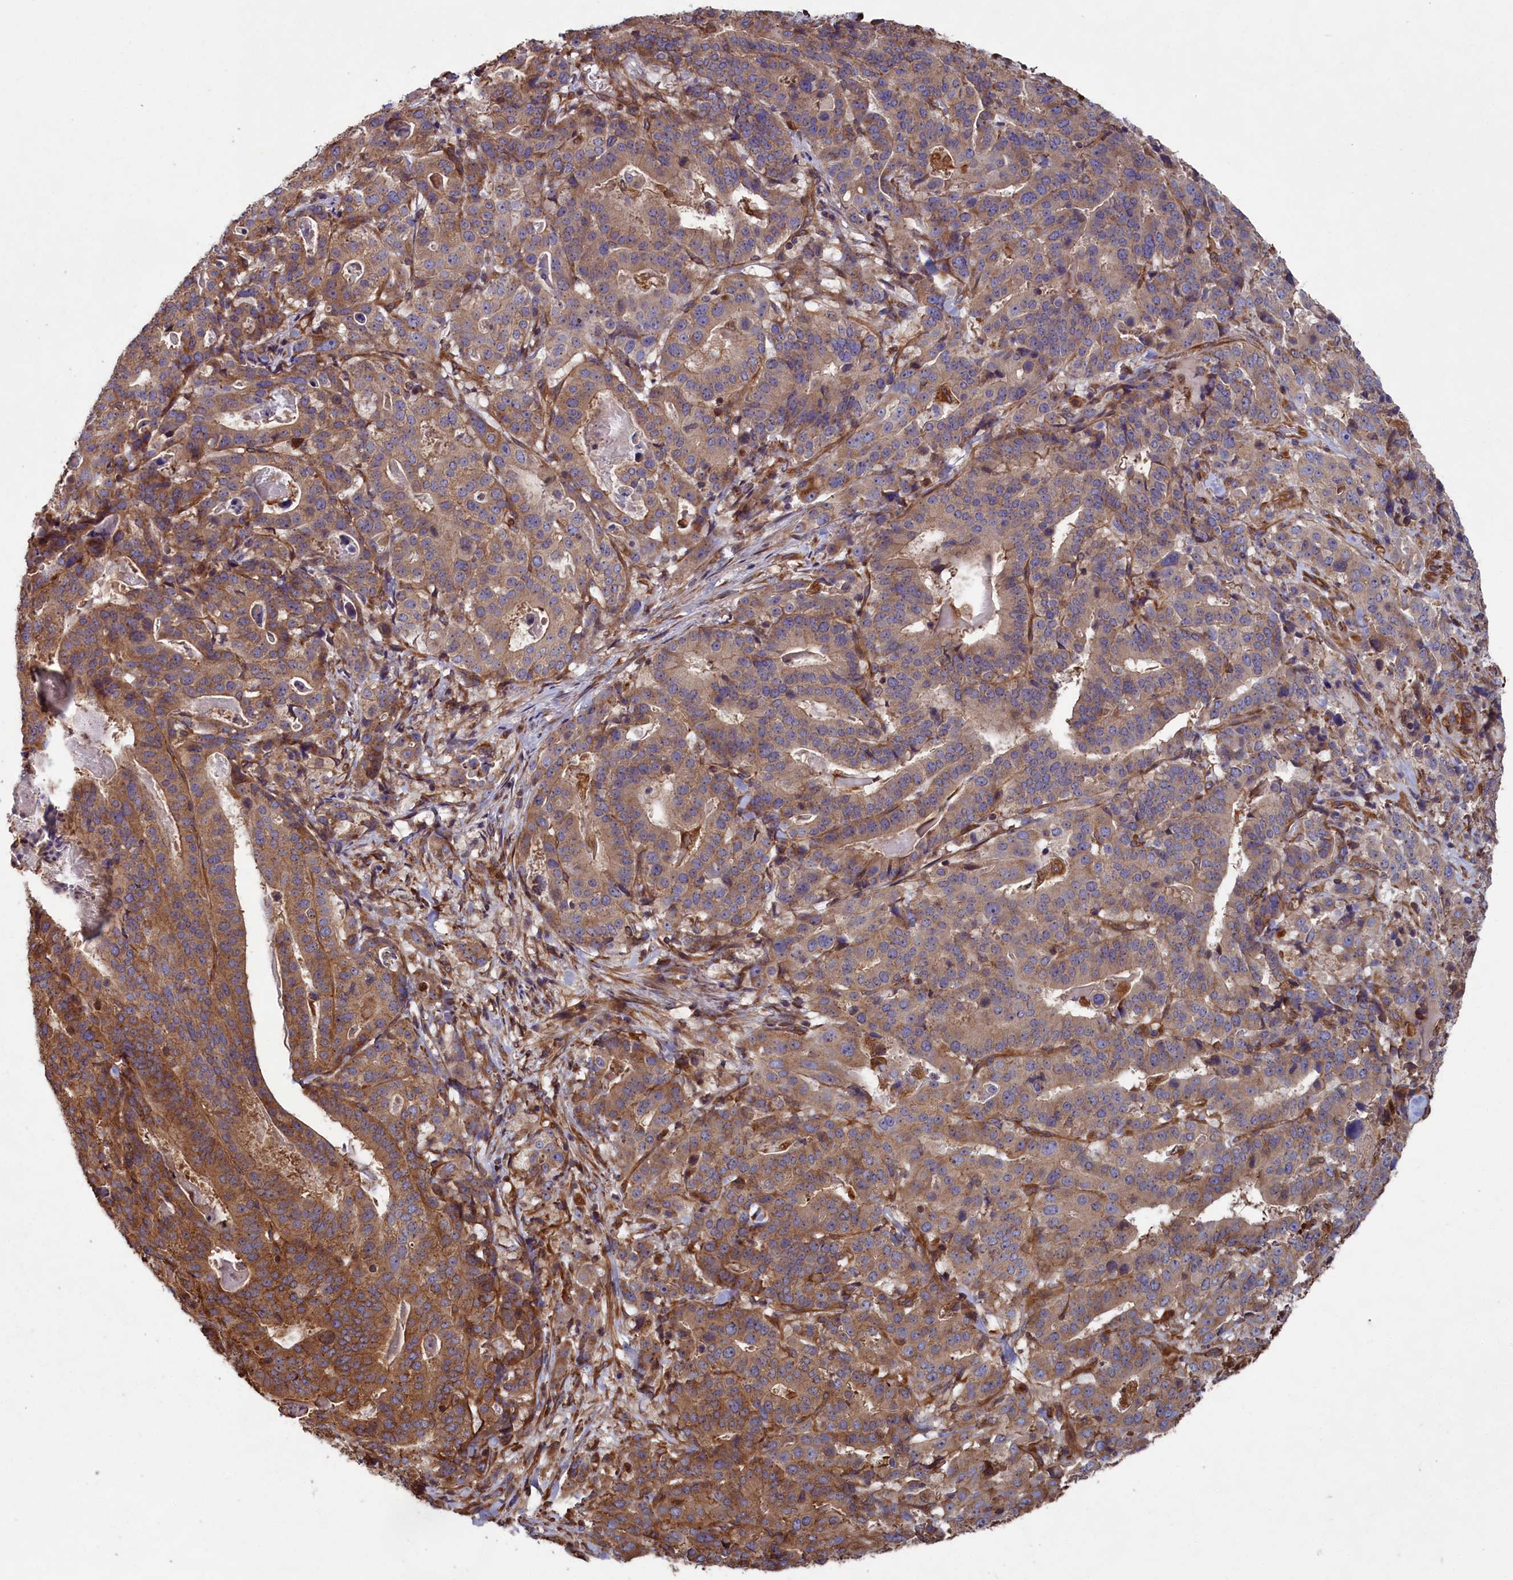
{"staining": {"intensity": "moderate", "quantity": "25%-75%", "location": "cytoplasmic/membranous"}, "tissue": "stomach cancer", "cell_type": "Tumor cells", "image_type": "cancer", "snomed": [{"axis": "morphology", "description": "Adenocarcinoma, NOS"}, {"axis": "topography", "description": "Stomach"}], "caption": "There is medium levels of moderate cytoplasmic/membranous expression in tumor cells of stomach adenocarcinoma, as demonstrated by immunohistochemical staining (brown color).", "gene": "CCDC124", "patient": {"sex": "male", "age": 48}}